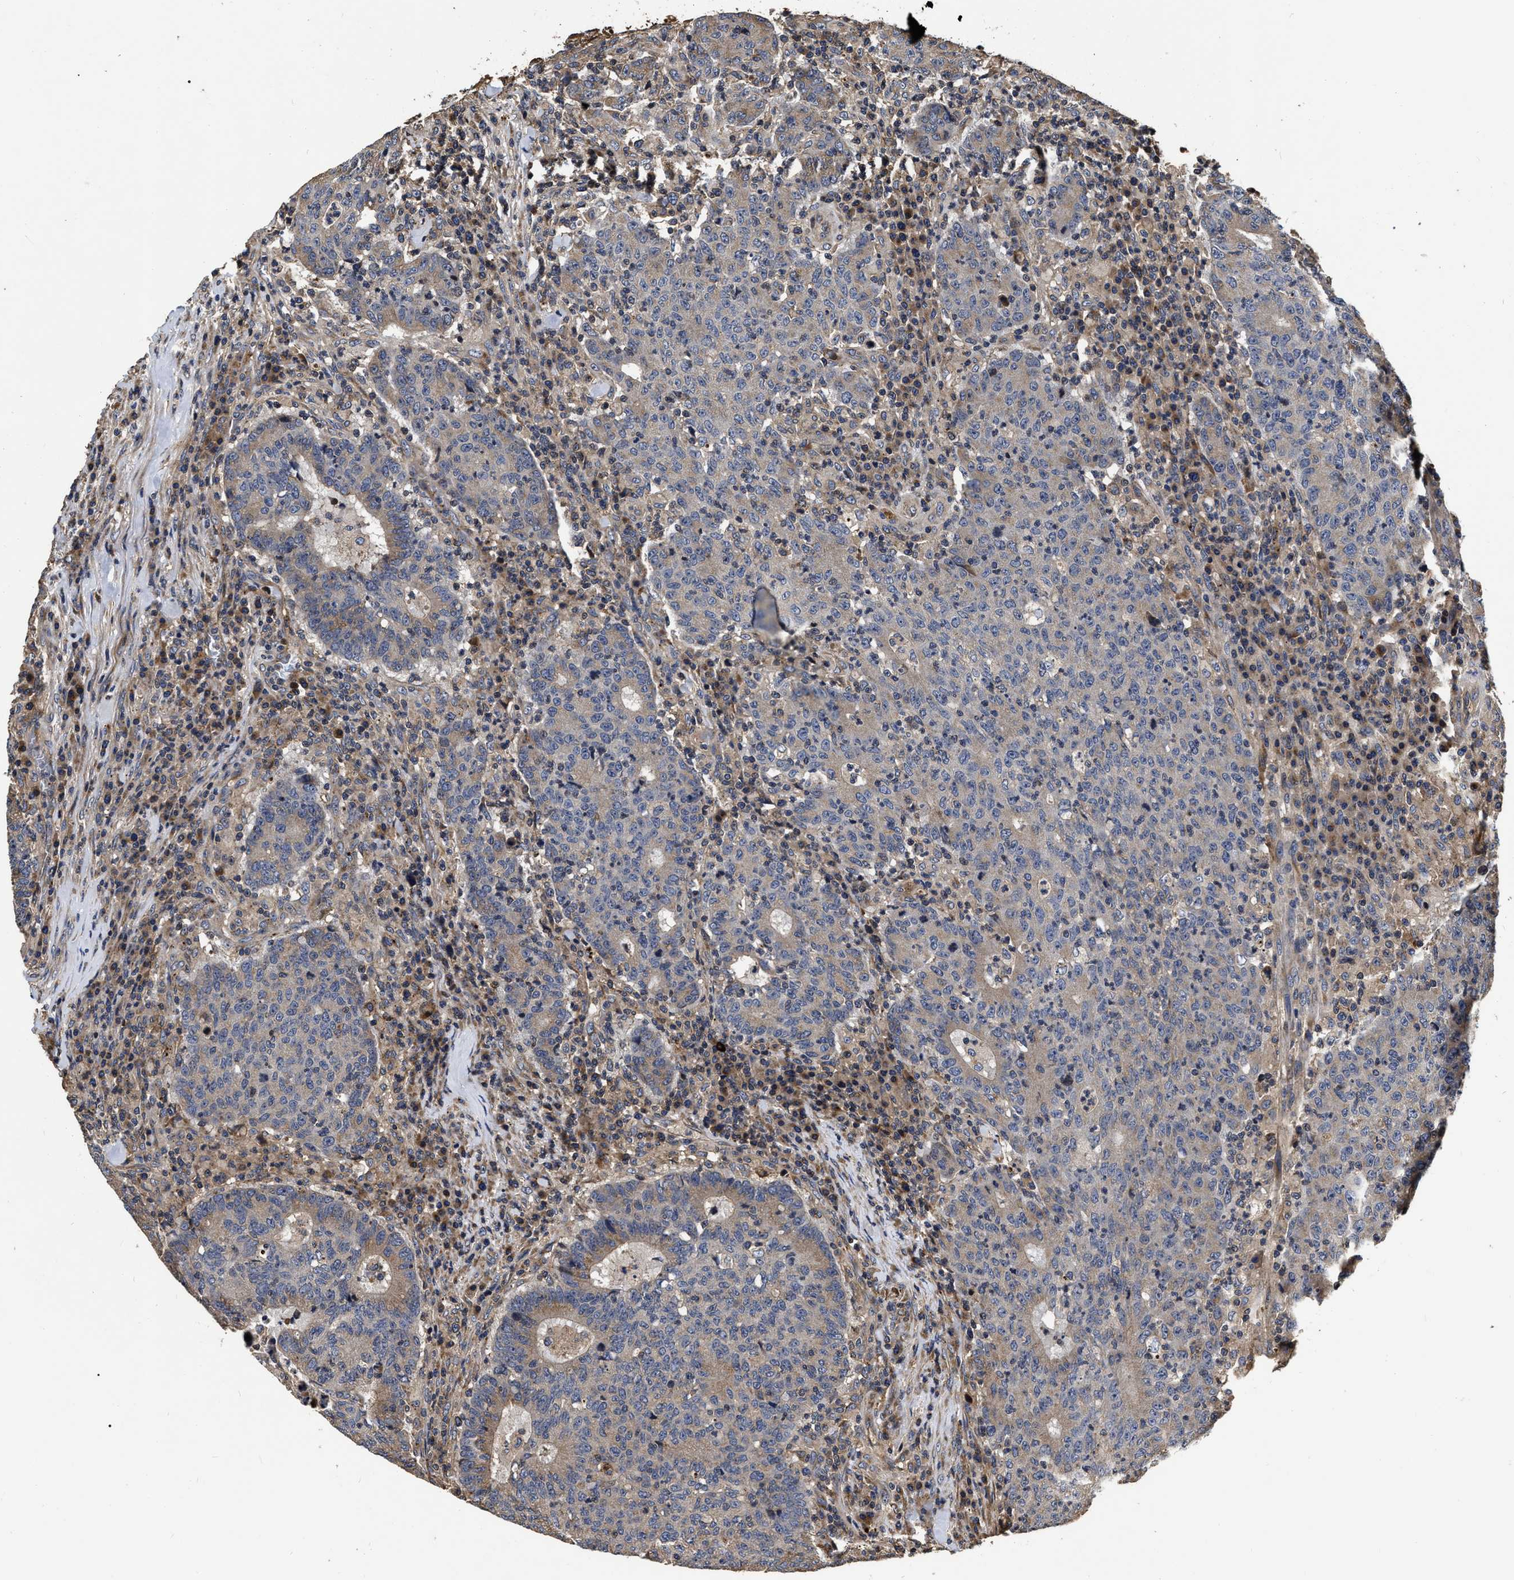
{"staining": {"intensity": "weak", "quantity": "<25%", "location": "cytoplasmic/membranous"}, "tissue": "colorectal cancer", "cell_type": "Tumor cells", "image_type": "cancer", "snomed": [{"axis": "morphology", "description": "Adenocarcinoma, NOS"}, {"axis": "topography", "description": "Colon"}], "caption": "A micrograph of human colorectal cancer (adenocarcinoma) is negative for staining in tumor cells.", "gene": "ABCG8", "patient": {"sex": "female", "age": 75}}